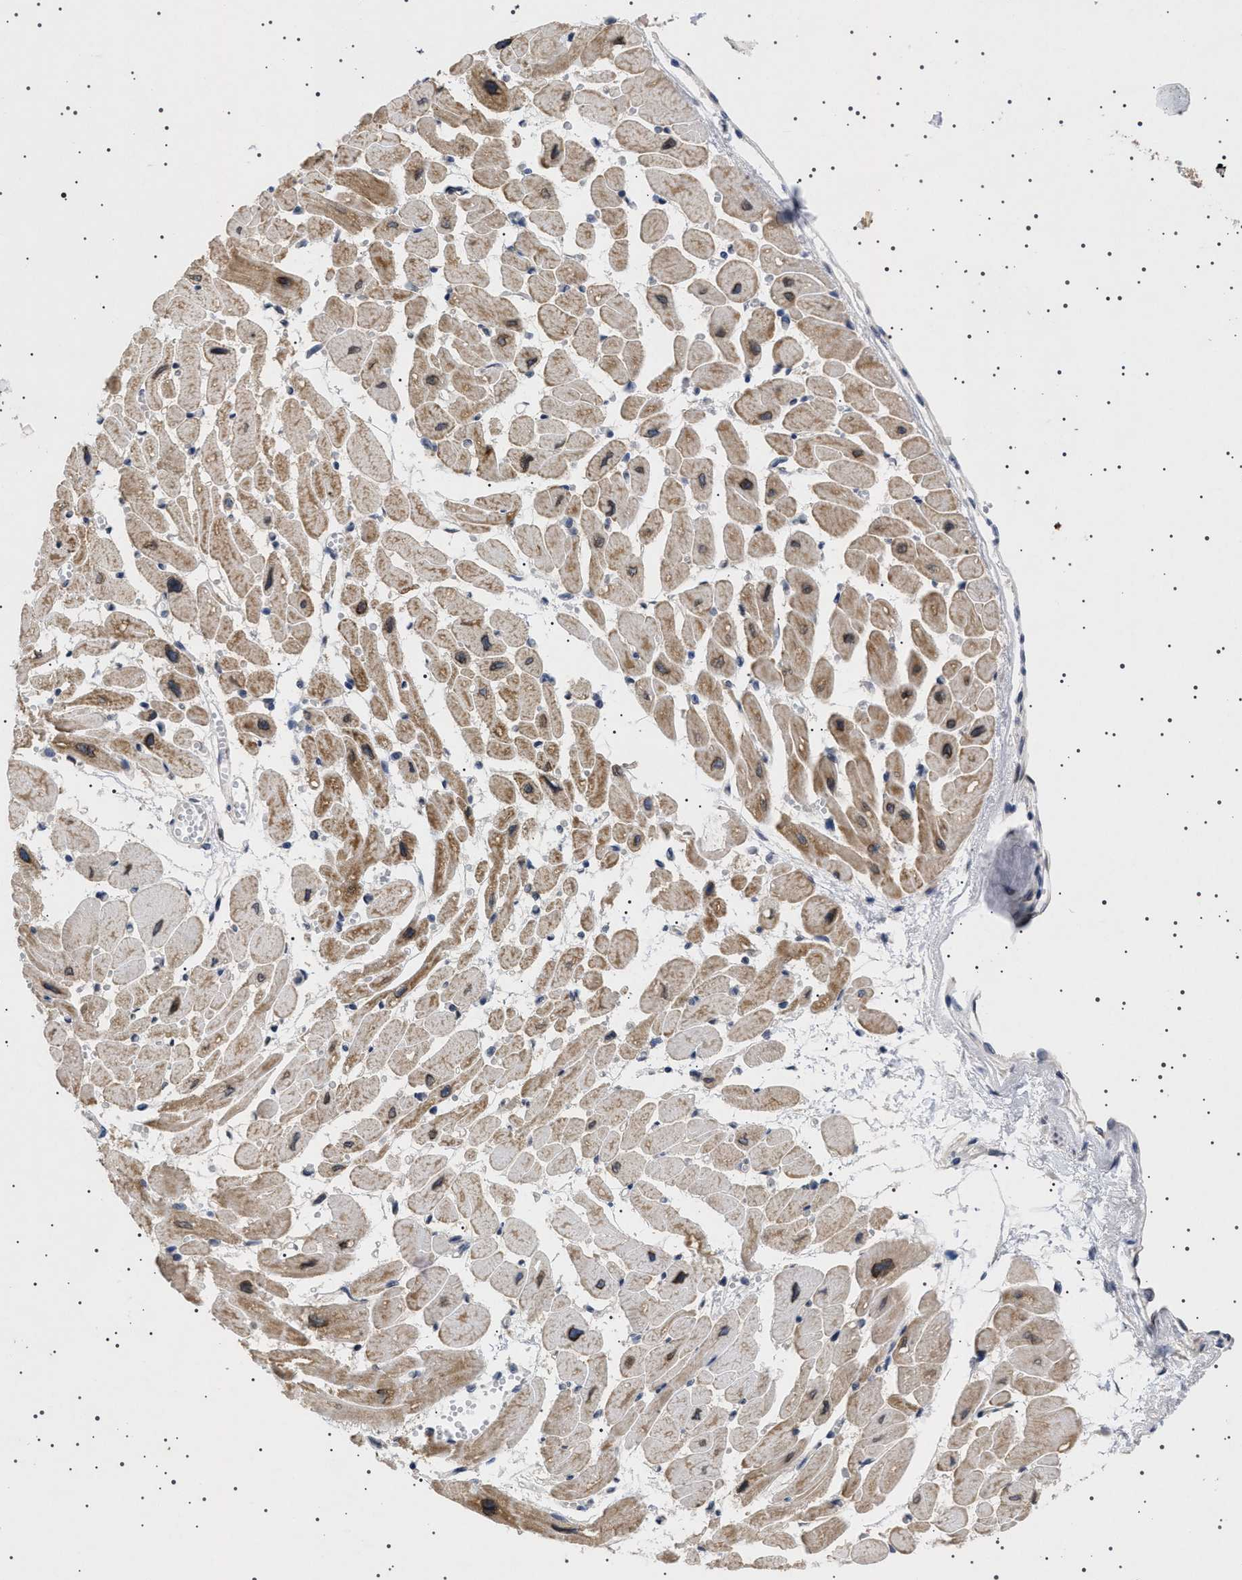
{"staining": {"intensity": "moderate", "quantity": "<25%", "location": "cytoplasmic/membranous"}, "tissue": "heart muscle", "cell_type": "Cardiomyocytes", "image_type": "normal", "snomed": [{"axis": "morphology", "description": "Normal tissue, NOS"}, {"axis": "topography", "description": "Heart"}], "caption": "Unremarkable heart muscle shows moderate cytoplasmic/membranous expression in about <25% of cardiomyocytes.", "gene": "NUP93", "patient": {"sex": "female", "age": 54}}